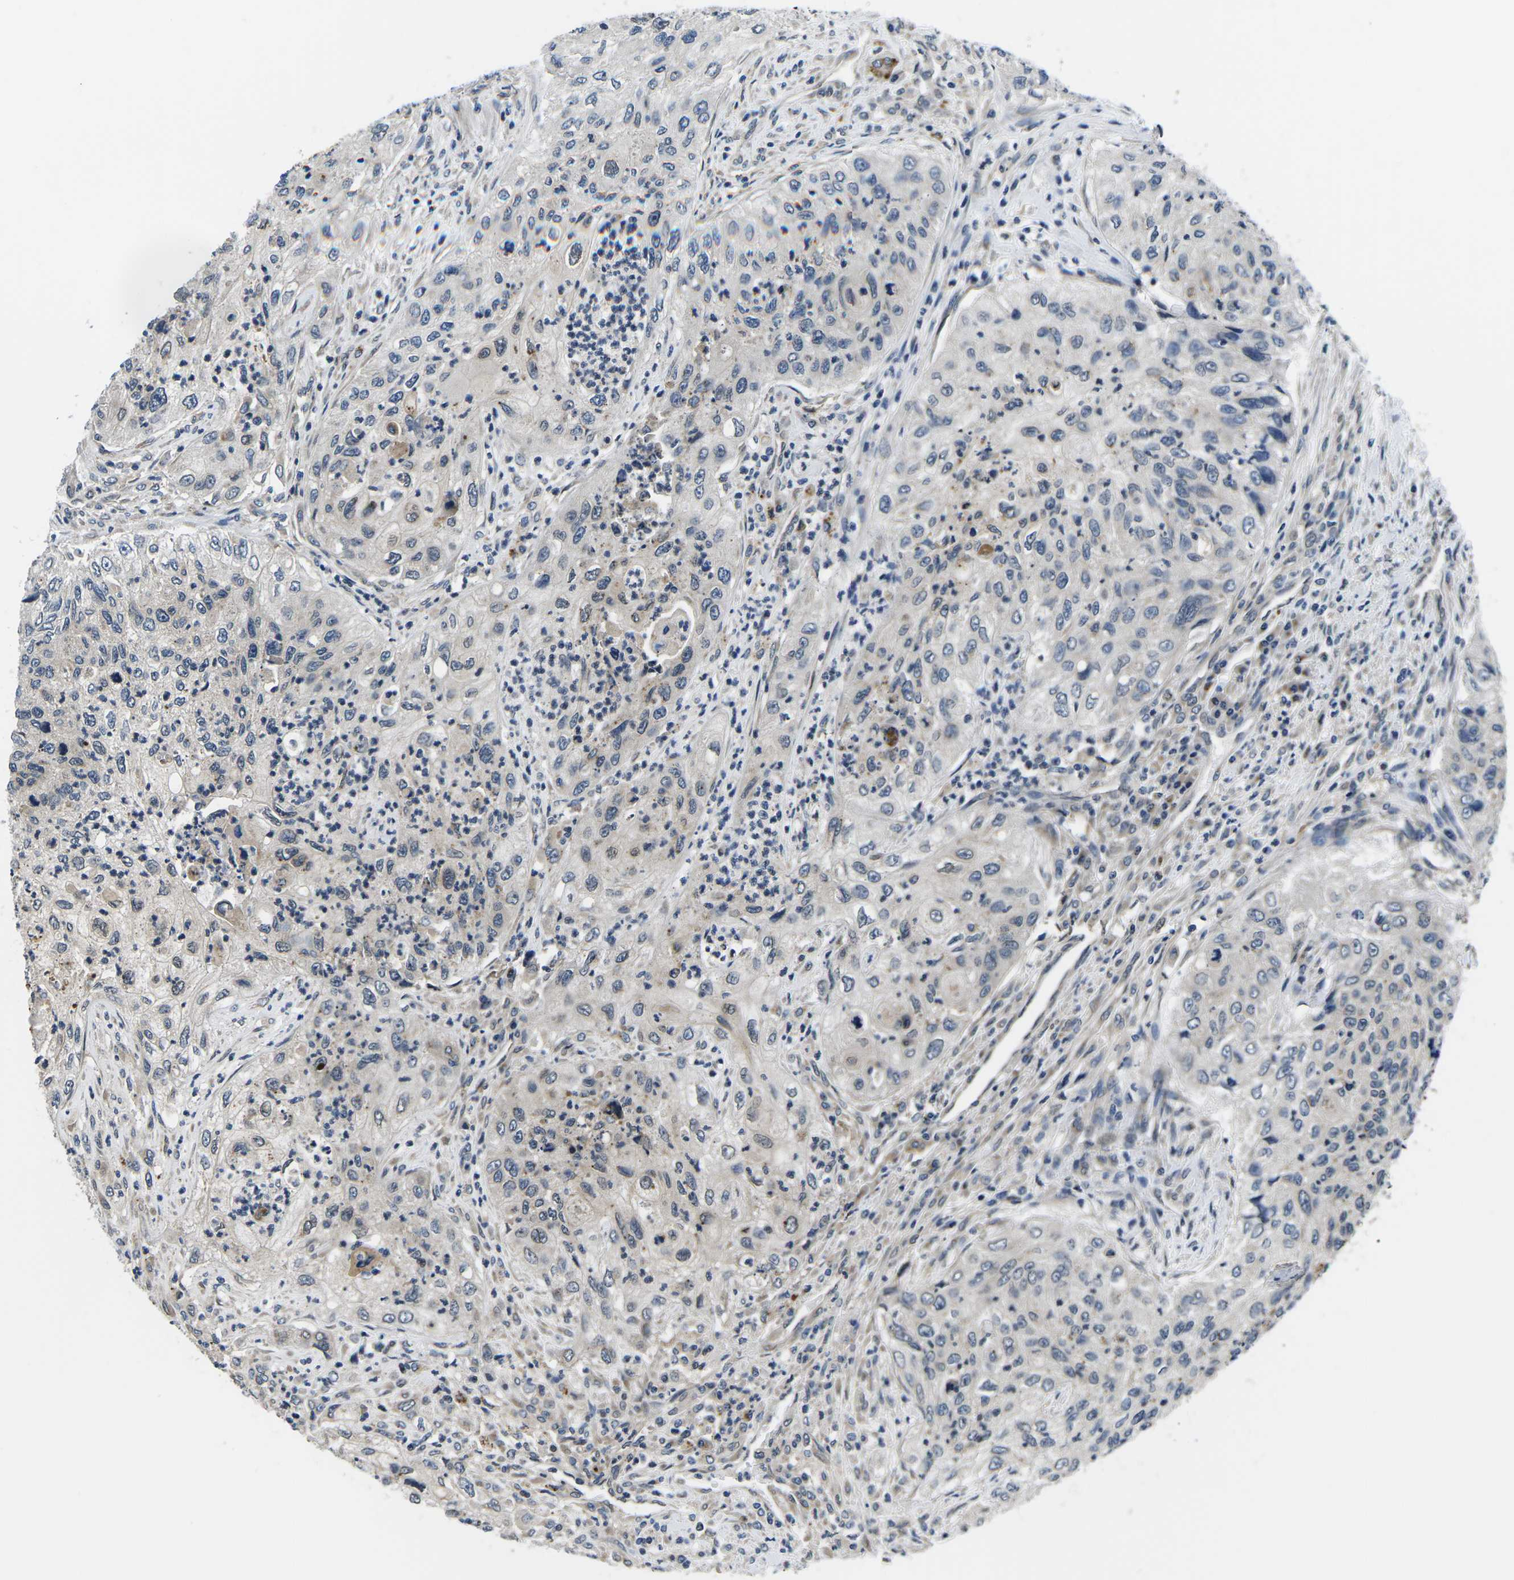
{"staining": {"intensity": "negative", "quantity": "none", "location": "none"}, "tissue": "urothelial cancer", "cell_type": "Tumor cells", "image_type": "cancer", "snomed": [{"axis": "morphology", "description": "Urothelial carcinoma, High grade"}, {"axis": "topography", "description": "Urinary bladder"}], "caption": "High power microscopy histopathology image of an immunohistochemistry histopathology image of urothelial carcinoma (high-grade), revealing no significant positivity in tumor cells.", "gene": "SNX10", "patient": {"sex": "female", "age": 60}}